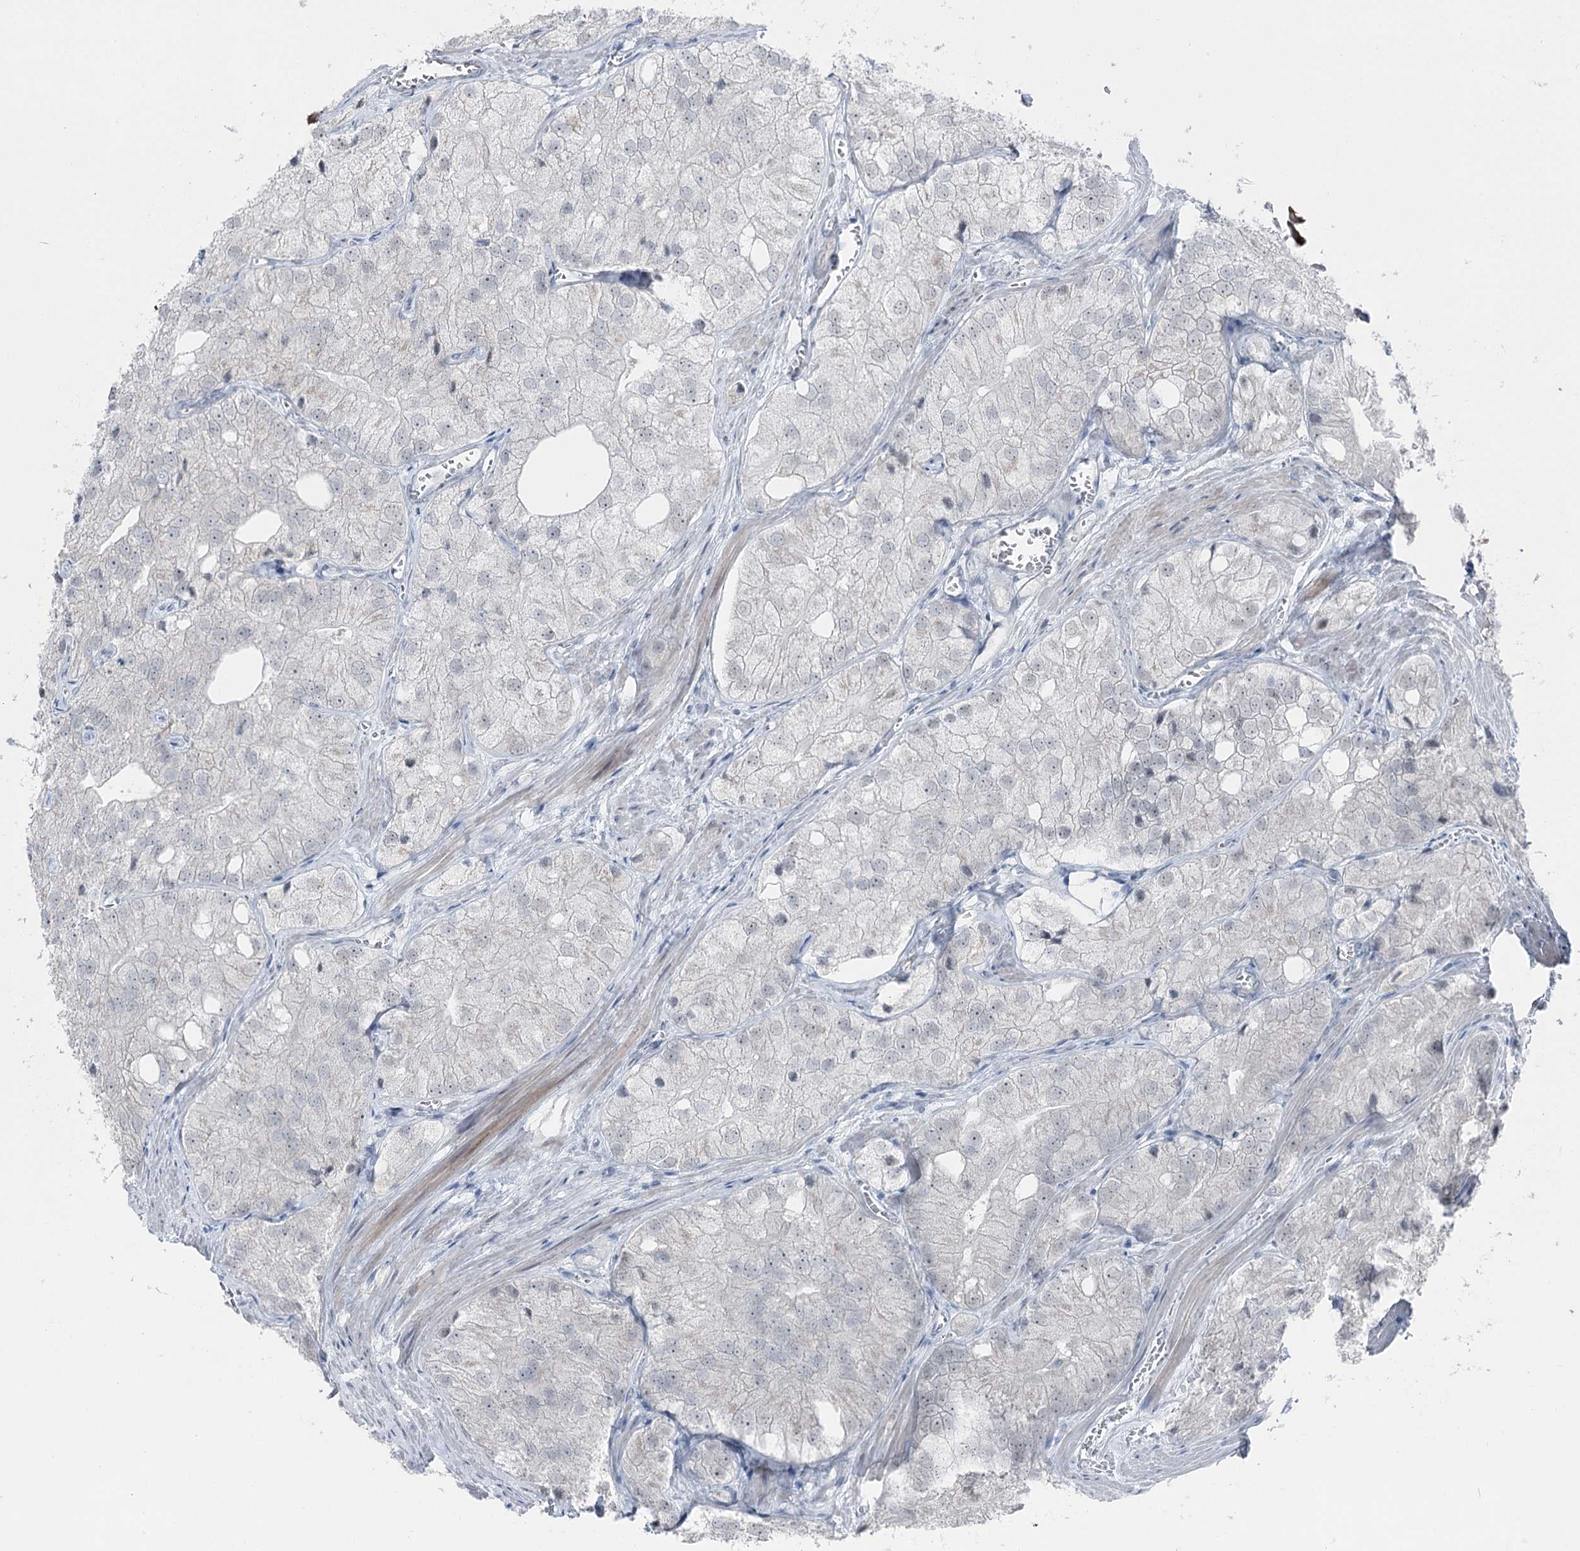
{"staining": {"intensity": "negative", "quantity": "none", "location": "none"}, "tissue": "prostate cancer", "cell_type": "Tumor cells", "image_type": "cancer", "snomed": [{"axis": "morphology", "description": "Adenocarcinoma, Low grade"}, {"axis": "topography", "description": "Prostate"}], "caption": "The immunohistochemistry (IHC) image has no significant staining in tumor cells of prostate cancer (low-grade adenocarcinoma) tissue.", "gene": "STEEP1", "patient": {"sex": "male", "age": 69}}